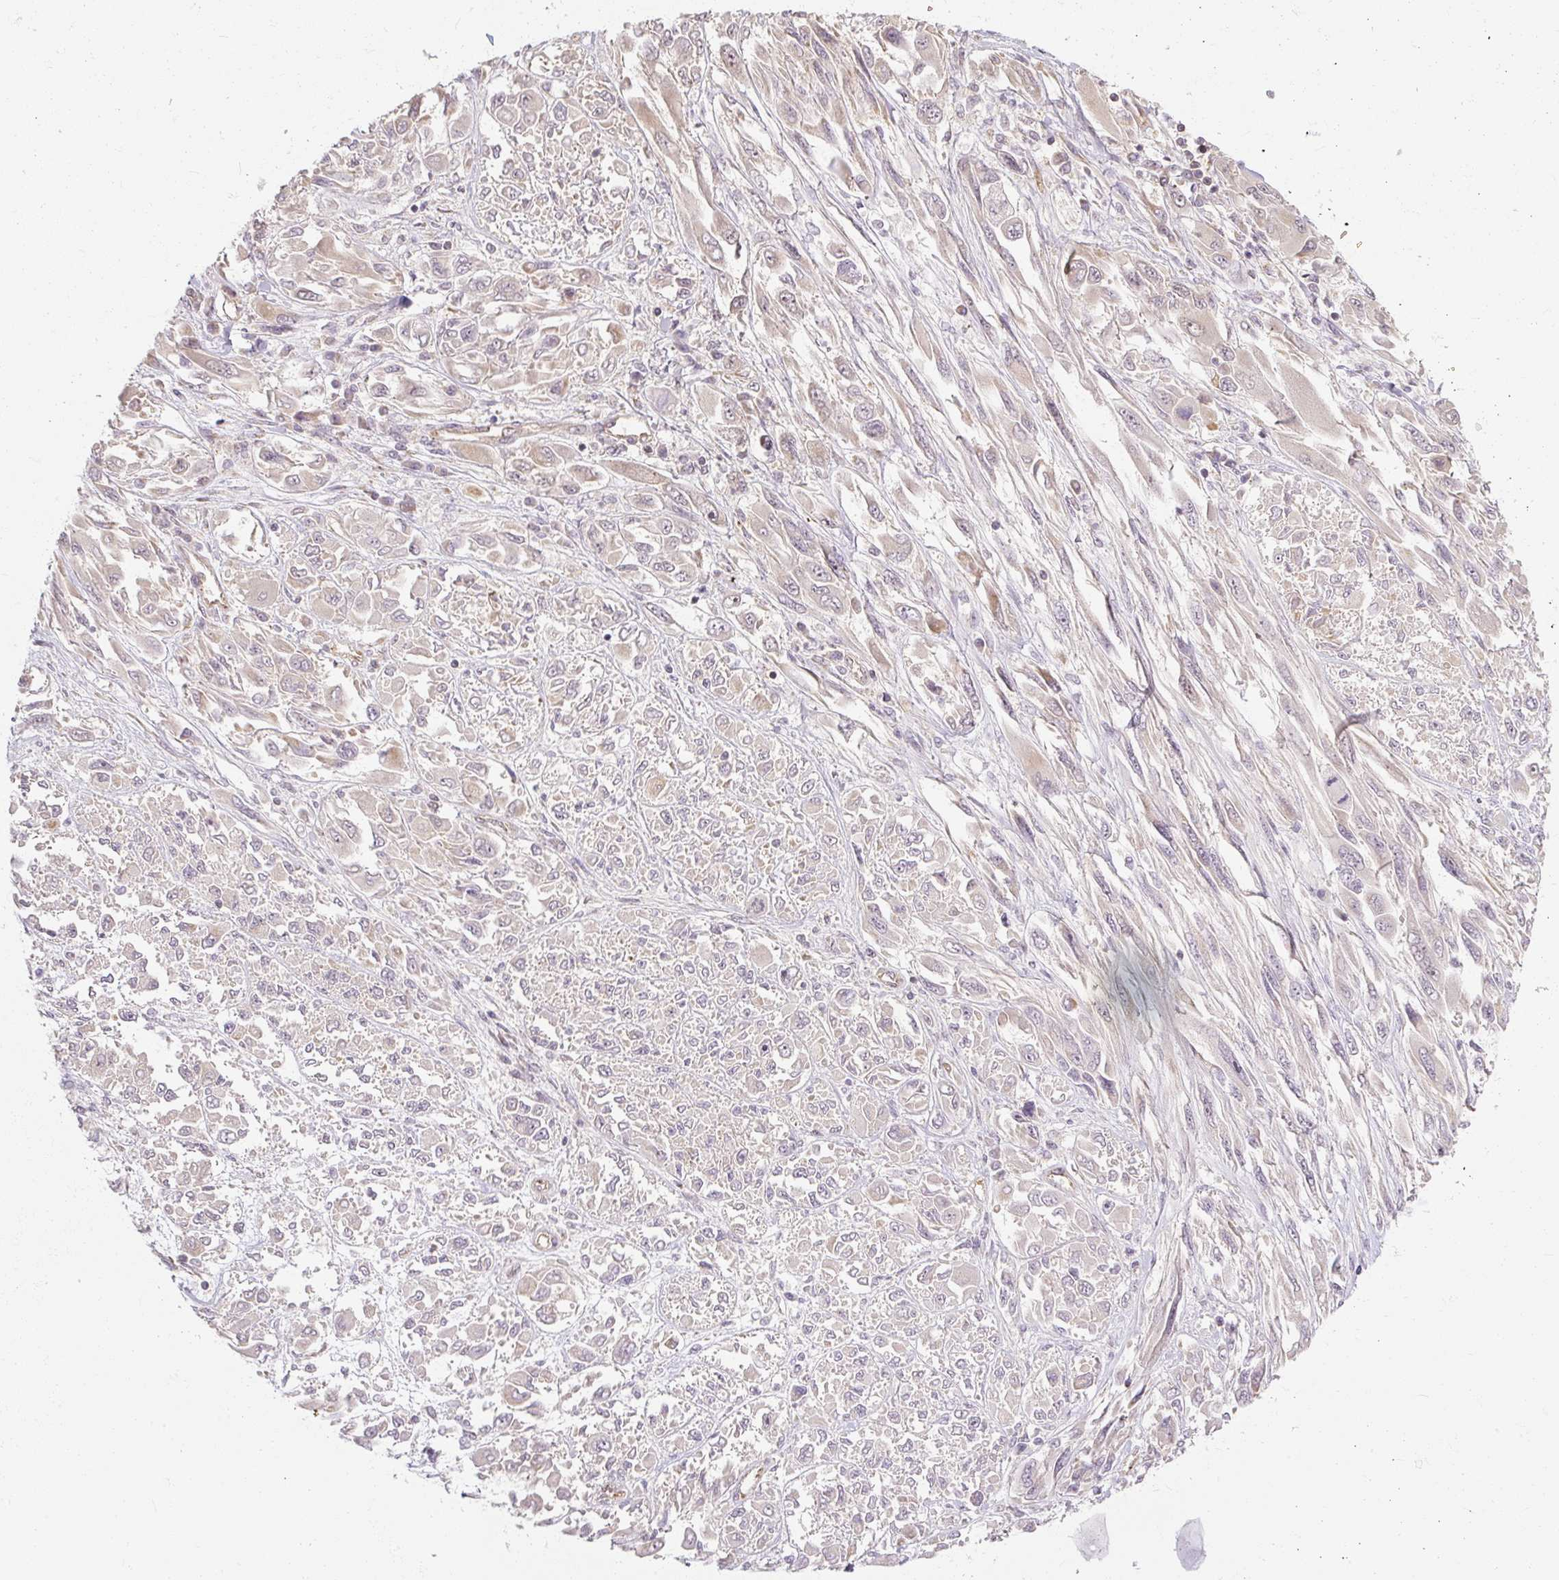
{"staining": {"intensity": "negative", "quantity": "none", "location": "none"}, "tissue": "melanoma", "cell_type": "Tumor cells", "image_type": "cancer", "snomed": [{"axis": "morphology", "description": "Malignant melanoma, NOS"}, {"axis": "topography", "description": "Skin"}], "caption": "High magnification brightfield microscopy of melanoma stained with DAB (brown) and counterstained with hematoxylin (blue): tumor cells show no significant positivity.", "gene": "RB1CC1", "patient": {"sex": "female", "age": 91}}